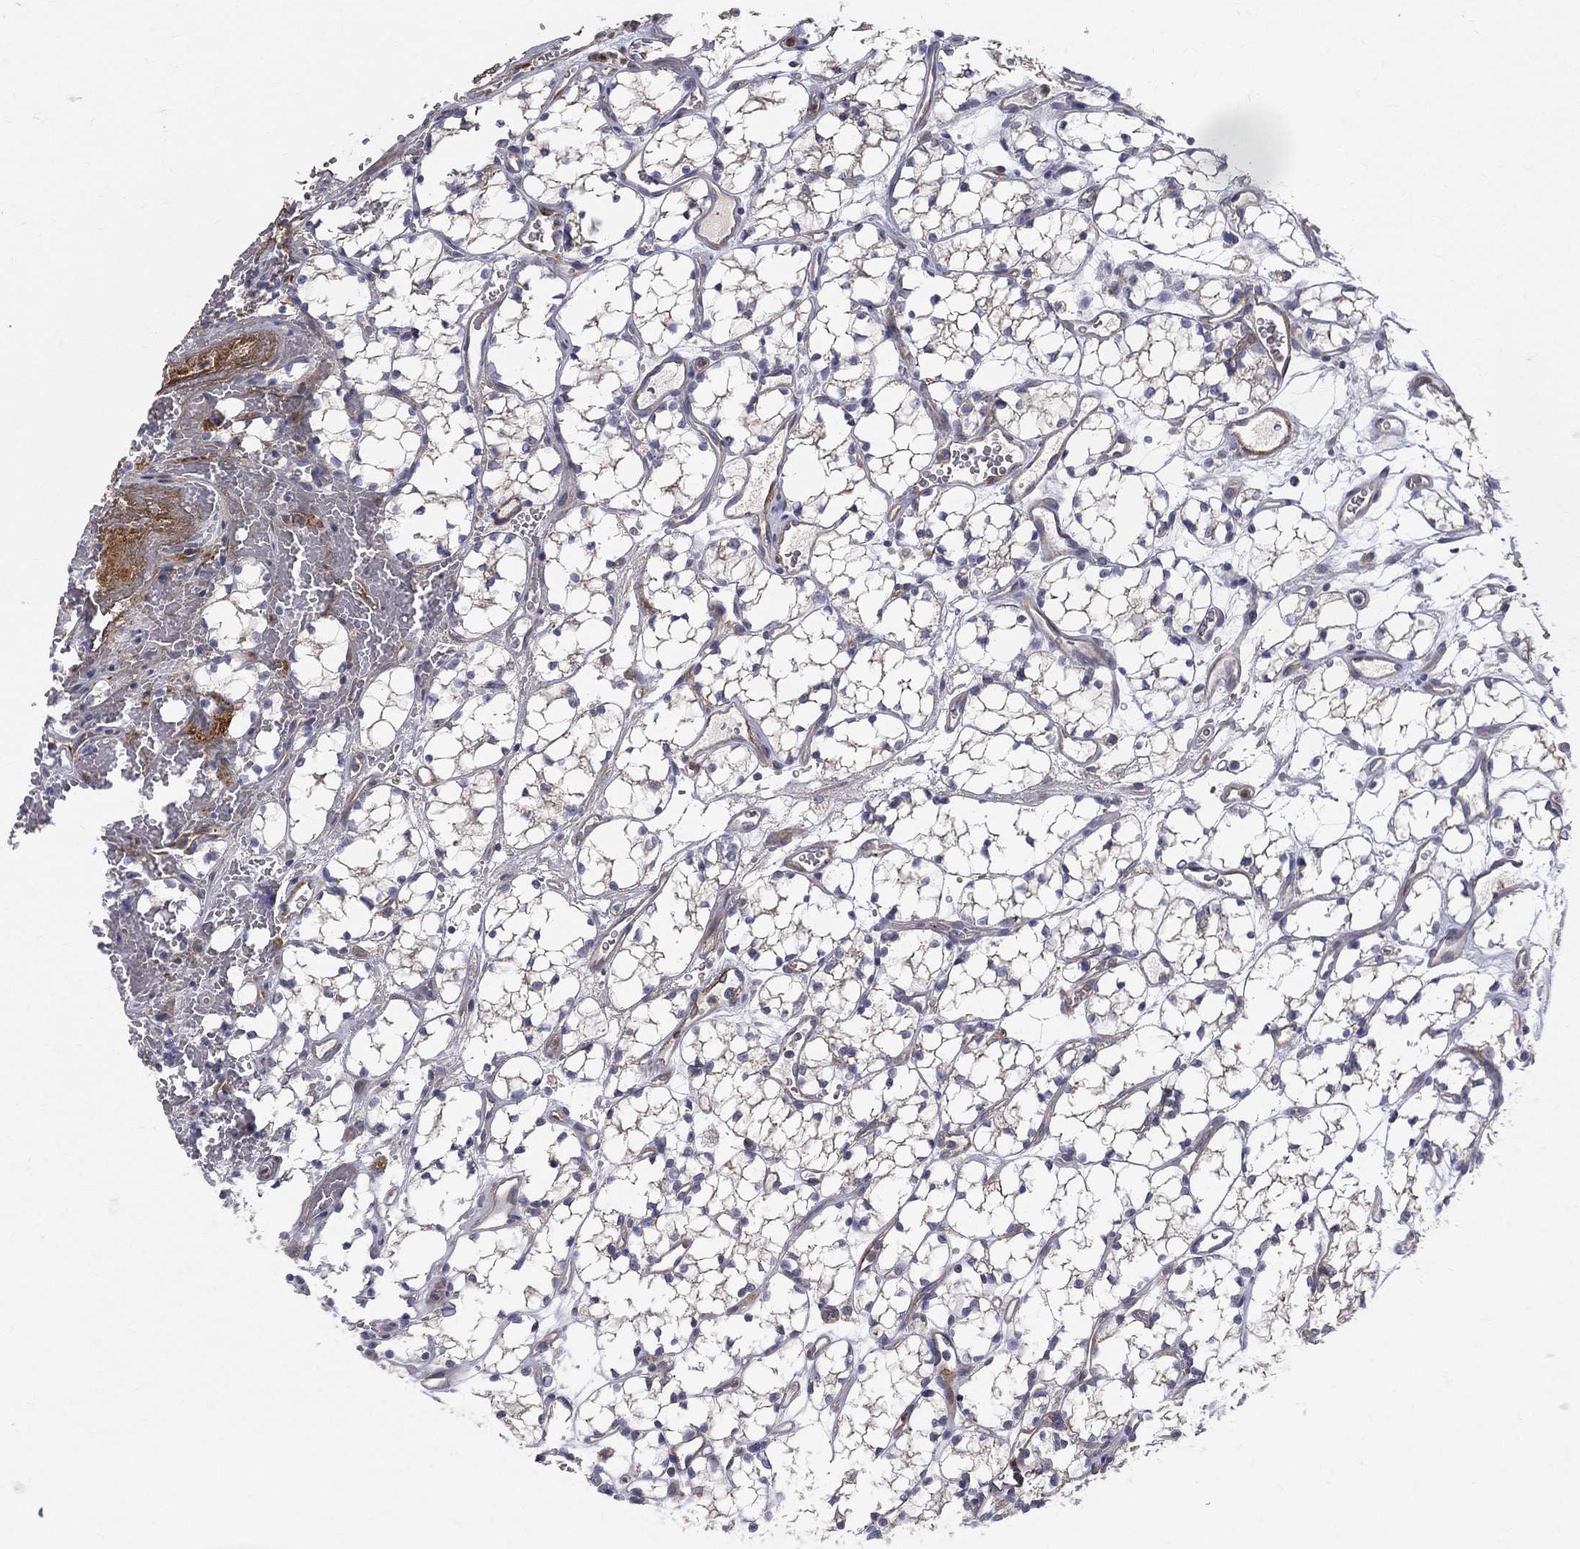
{"staining": {"intensity": "weak", "quantity": "<25%", "location": "cytoplasmic/membranous"}, "tissue": "renal cancer", "cell_type": "Tumor cells", "image_type": "cancer", "snomed": [{"axis": "morphology", "description": "Adenocarcinoma, NOS"}, {"axis": "topography", "description": "Kidney"}], "caption": "High power microscopy image of an immunohistochemistry (IHC) micrograph of renal adenocarcinoma, revealing no significant positivity in tumor cells.", "gene": "POMZP3", "patient": {"sex": "female", "age": 69}}